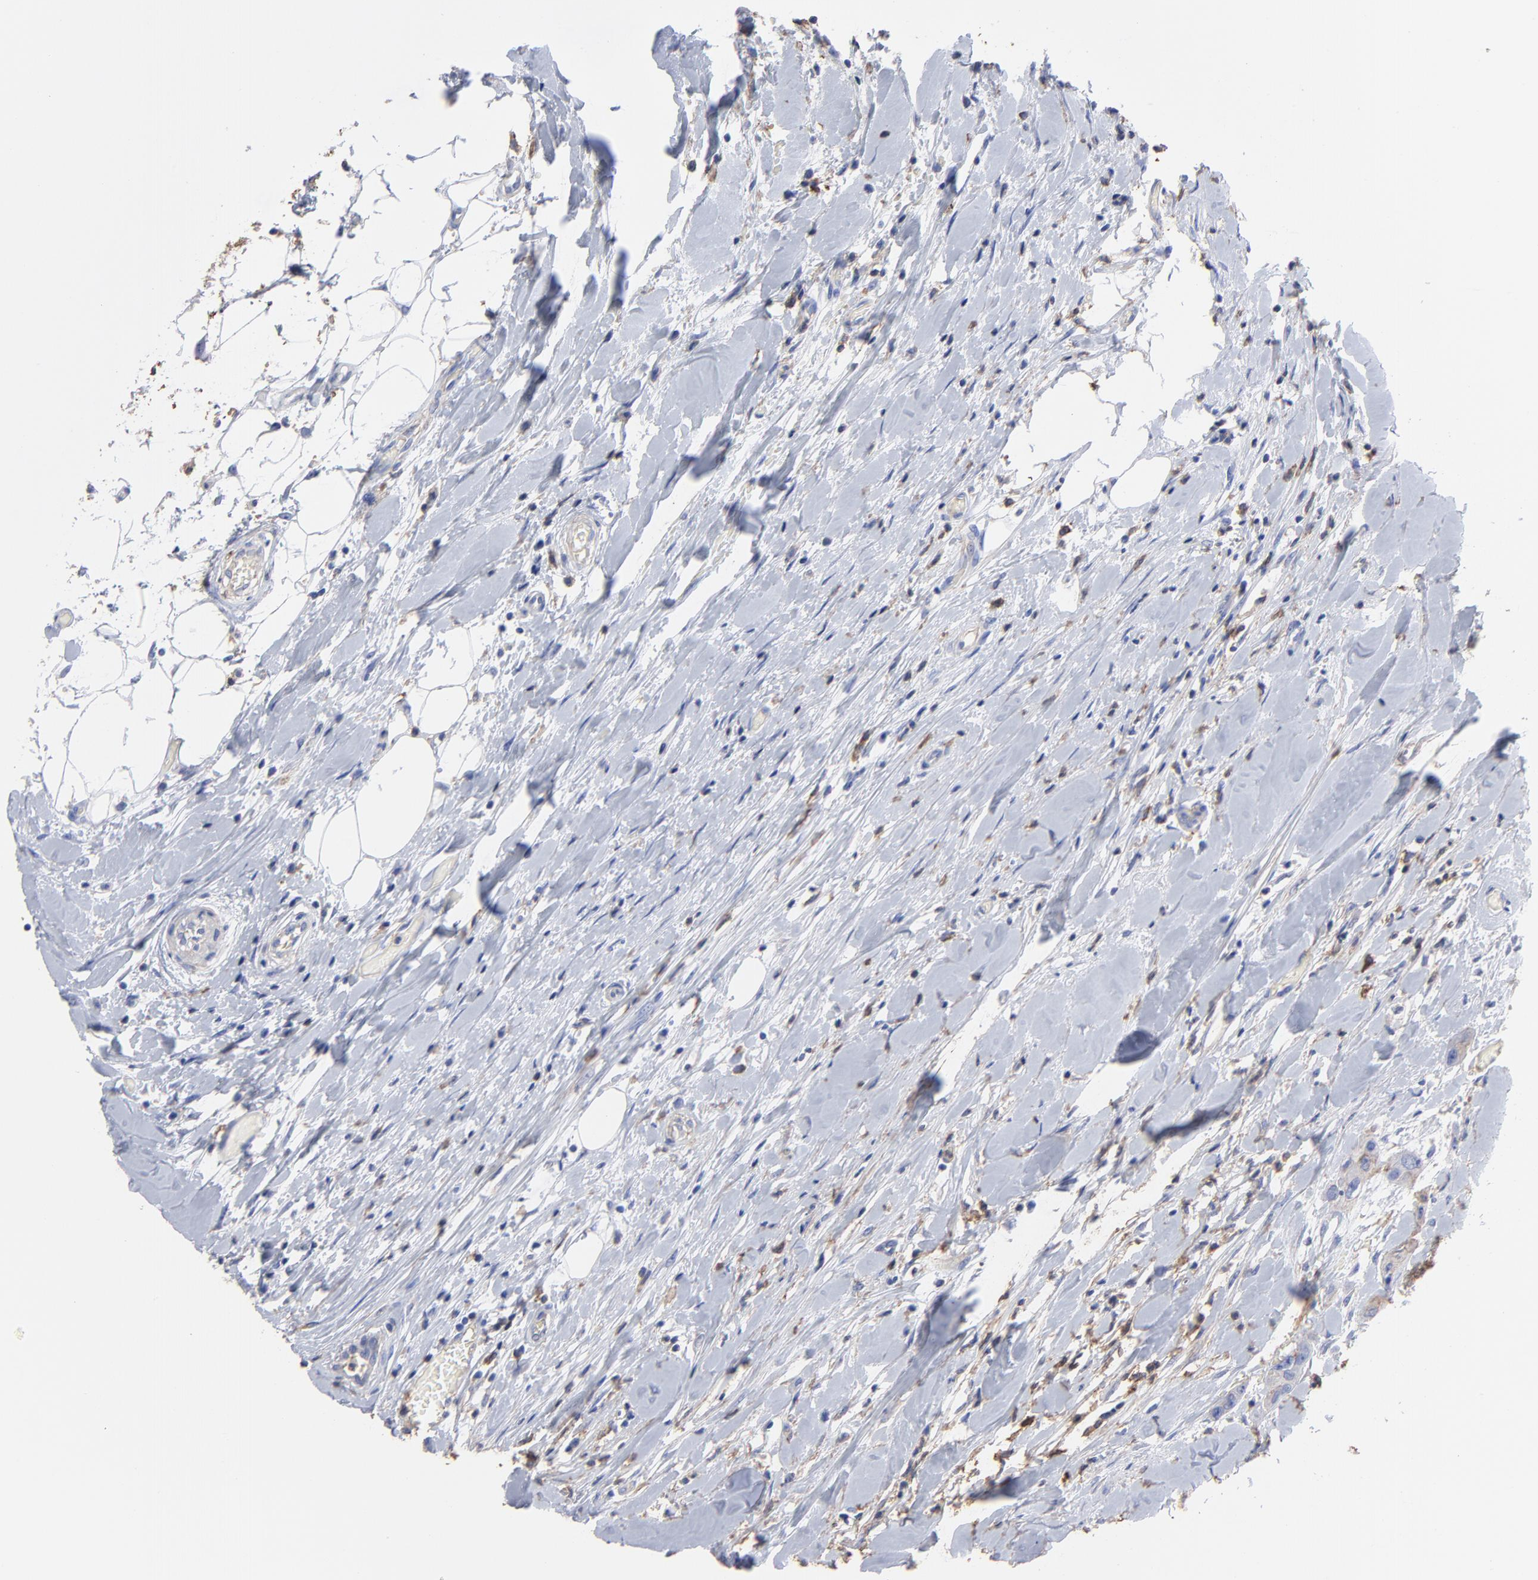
{"staining": {"intensity": "weak", "quantity": "<25%", "location": "cytoplasmic/membranous"}, "tissue": "head and neck cancer", "cell_type": "Tumor cells", "image_type": "cancer", "snomed": [{"axis": "morphology", "description": "Neoplasm, malignant, NOS"}, {"axis": "topography", "description": "Salivary gland"}, {"axis": "topography", "description": "Head-Neck"}], "caption": "Immunohistochemical staining of head and neck cancer (neoplasm (malignant)) displays no significant staining in tumor cells.", "gene": "ASL", "patient": {"sex": "male", "age": 43}}